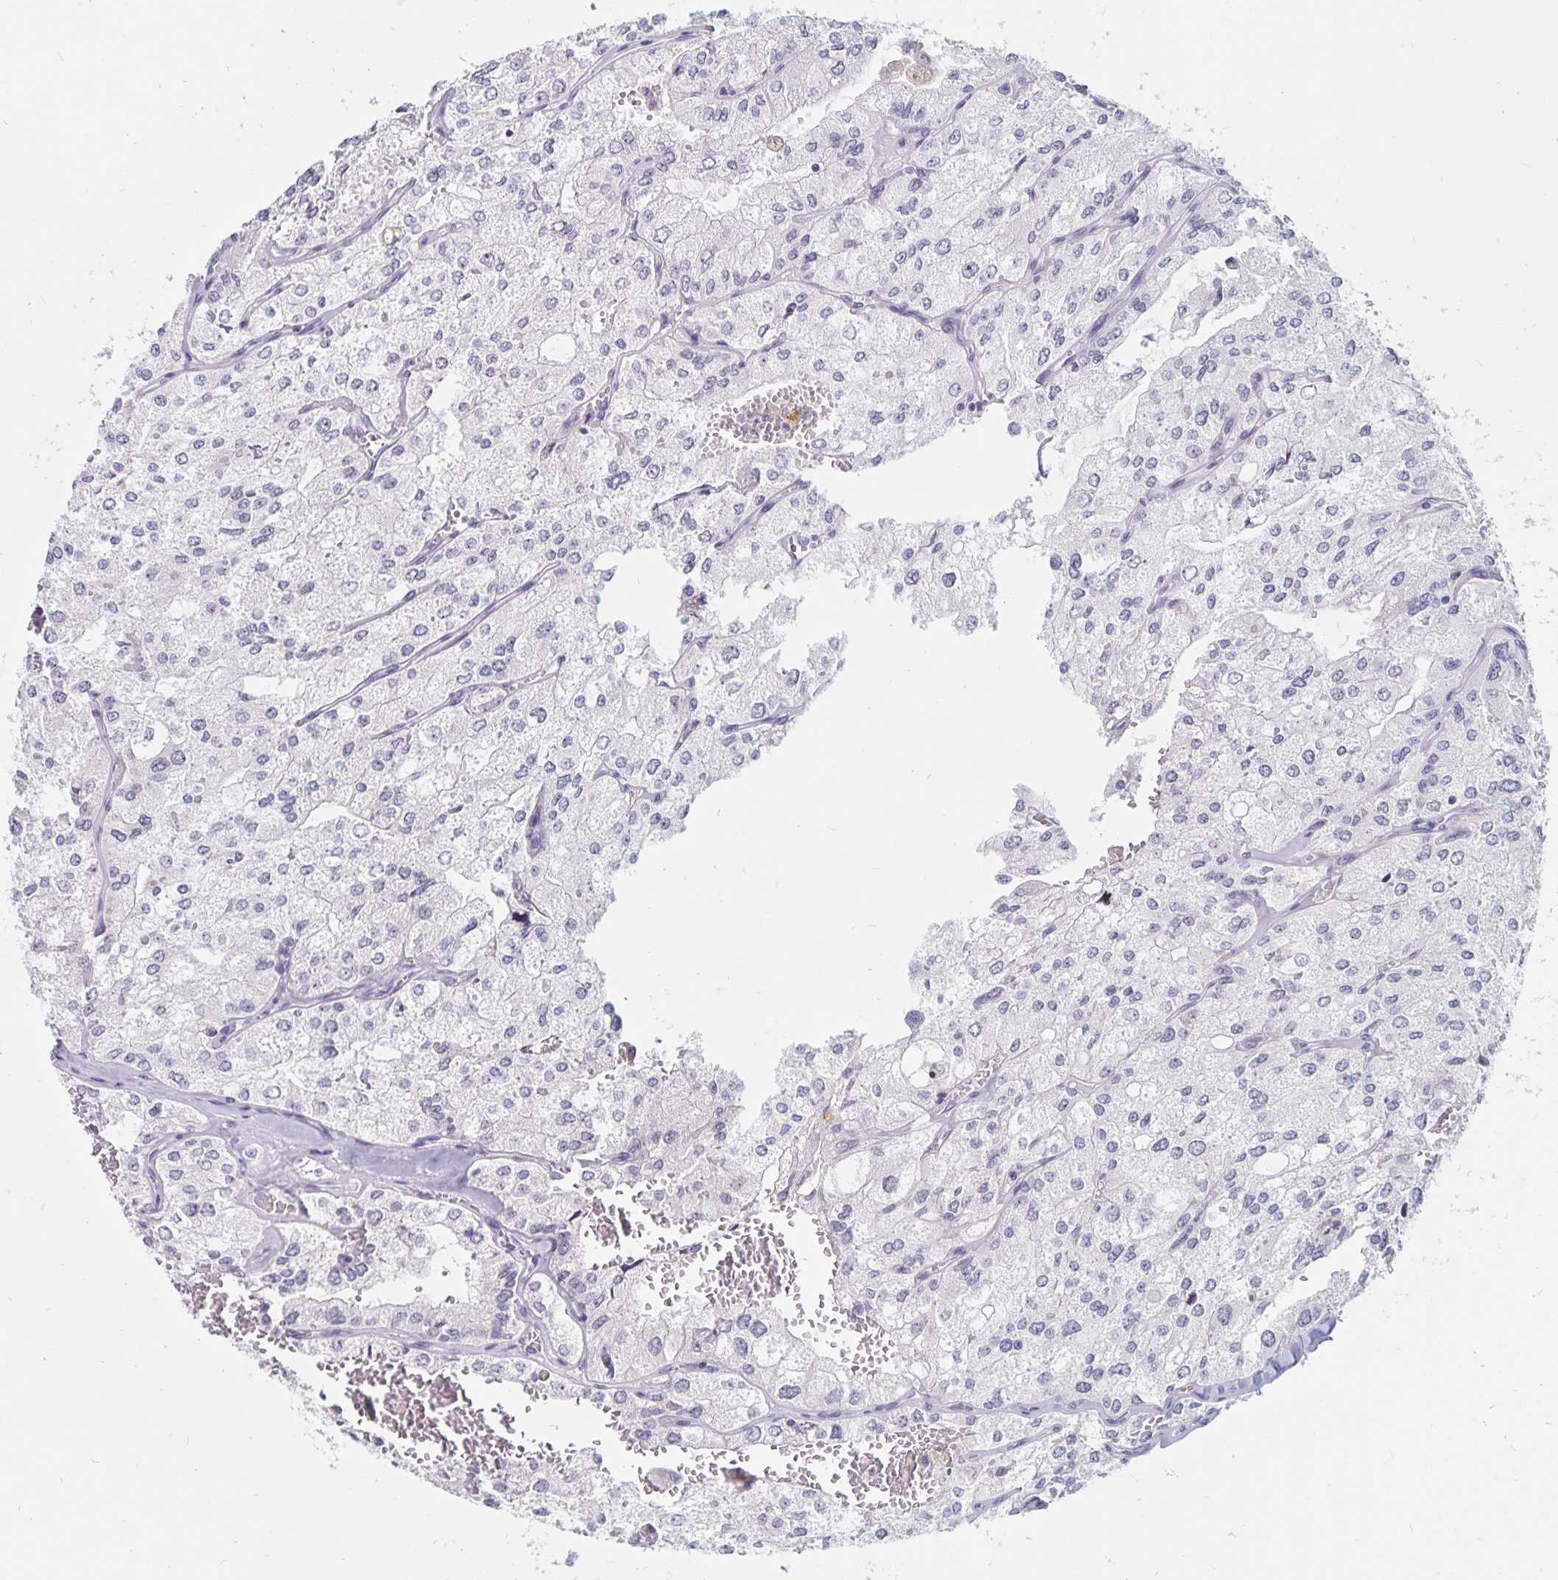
{"staining": {"intensity": "negative", "quantity": "none", "location": "none"}, "tissue": "renal cancer", "cell_type": "Tumor cells", "image_type": "cancer", "snomed": [{"axis": "morphology", "description": "Adenocarcinoma, NOS"}, {"axis": "topography", "description": "Kidney"}], "caption": "DAB immunohistochemical staining of human adenocarcinoma (renal) reveals no significant staining in tumor cells. (DAB immunohistochemistry visualized using brightfield microscopy, high magnification).", "gene": "NUP85", "patient": {"sex": "female", "age": 70}}